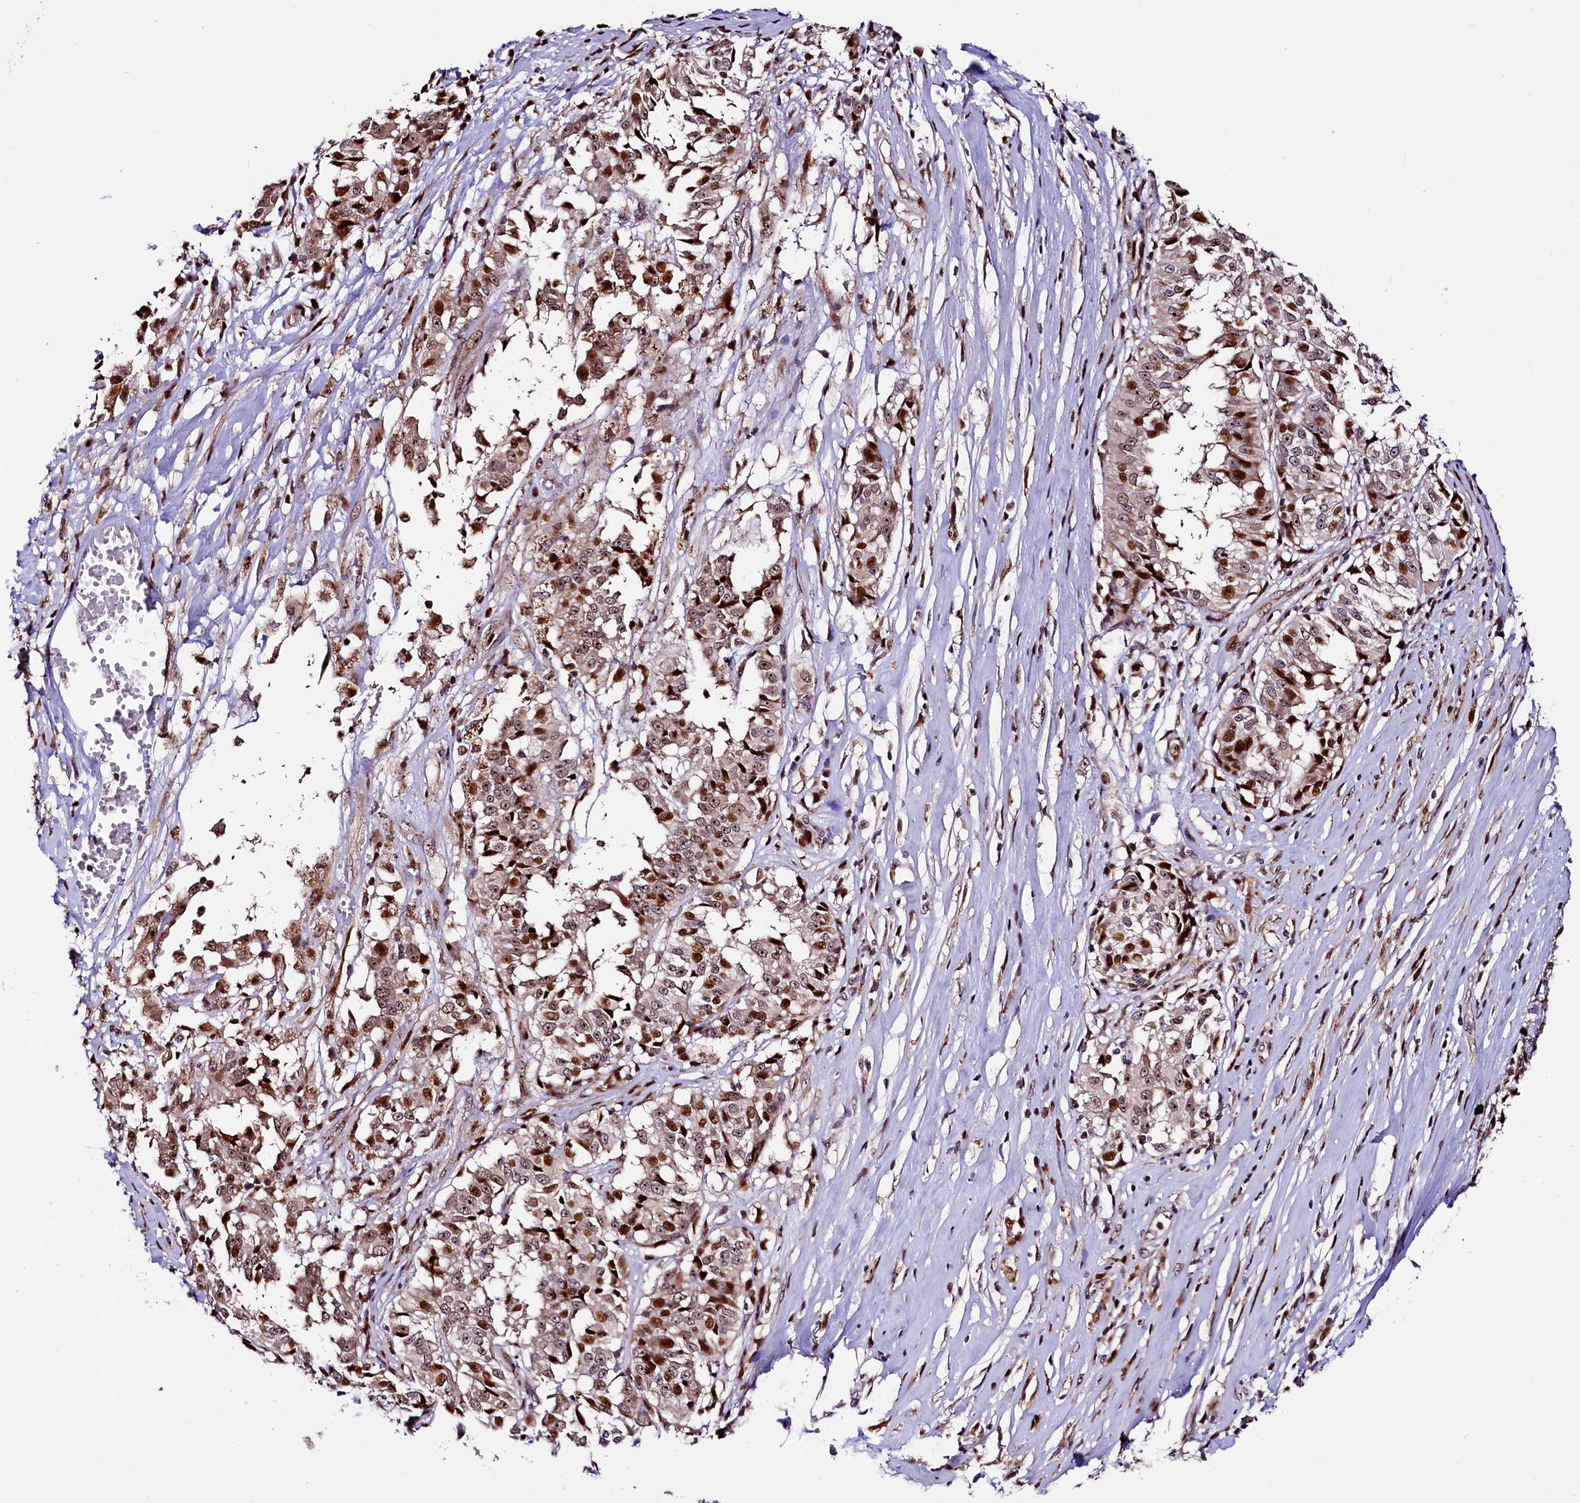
{"staining": {"intensity": "strong", "quantity": "25%-75%", "location": "nuclear"}, "tissue": "melanoma", "cell_type": "Tumor cells", "image_type": "cancer", "snomed": [{"axis": "morphology", "description": "Malignant melanoma, NOS"}, {"axis": "topography", "description": "Skin"}], "caption": "Immunohistochemistry micrograph of neoplastic tissue: human melanoma stained using immunohistochemistry displays high levels of strong protein expression localized specifically in the nuclear of tumor cells, appearing as a nuclear brown color.", "gene": "TRMT112", "patient": {"sex": "female", "age": 72}}